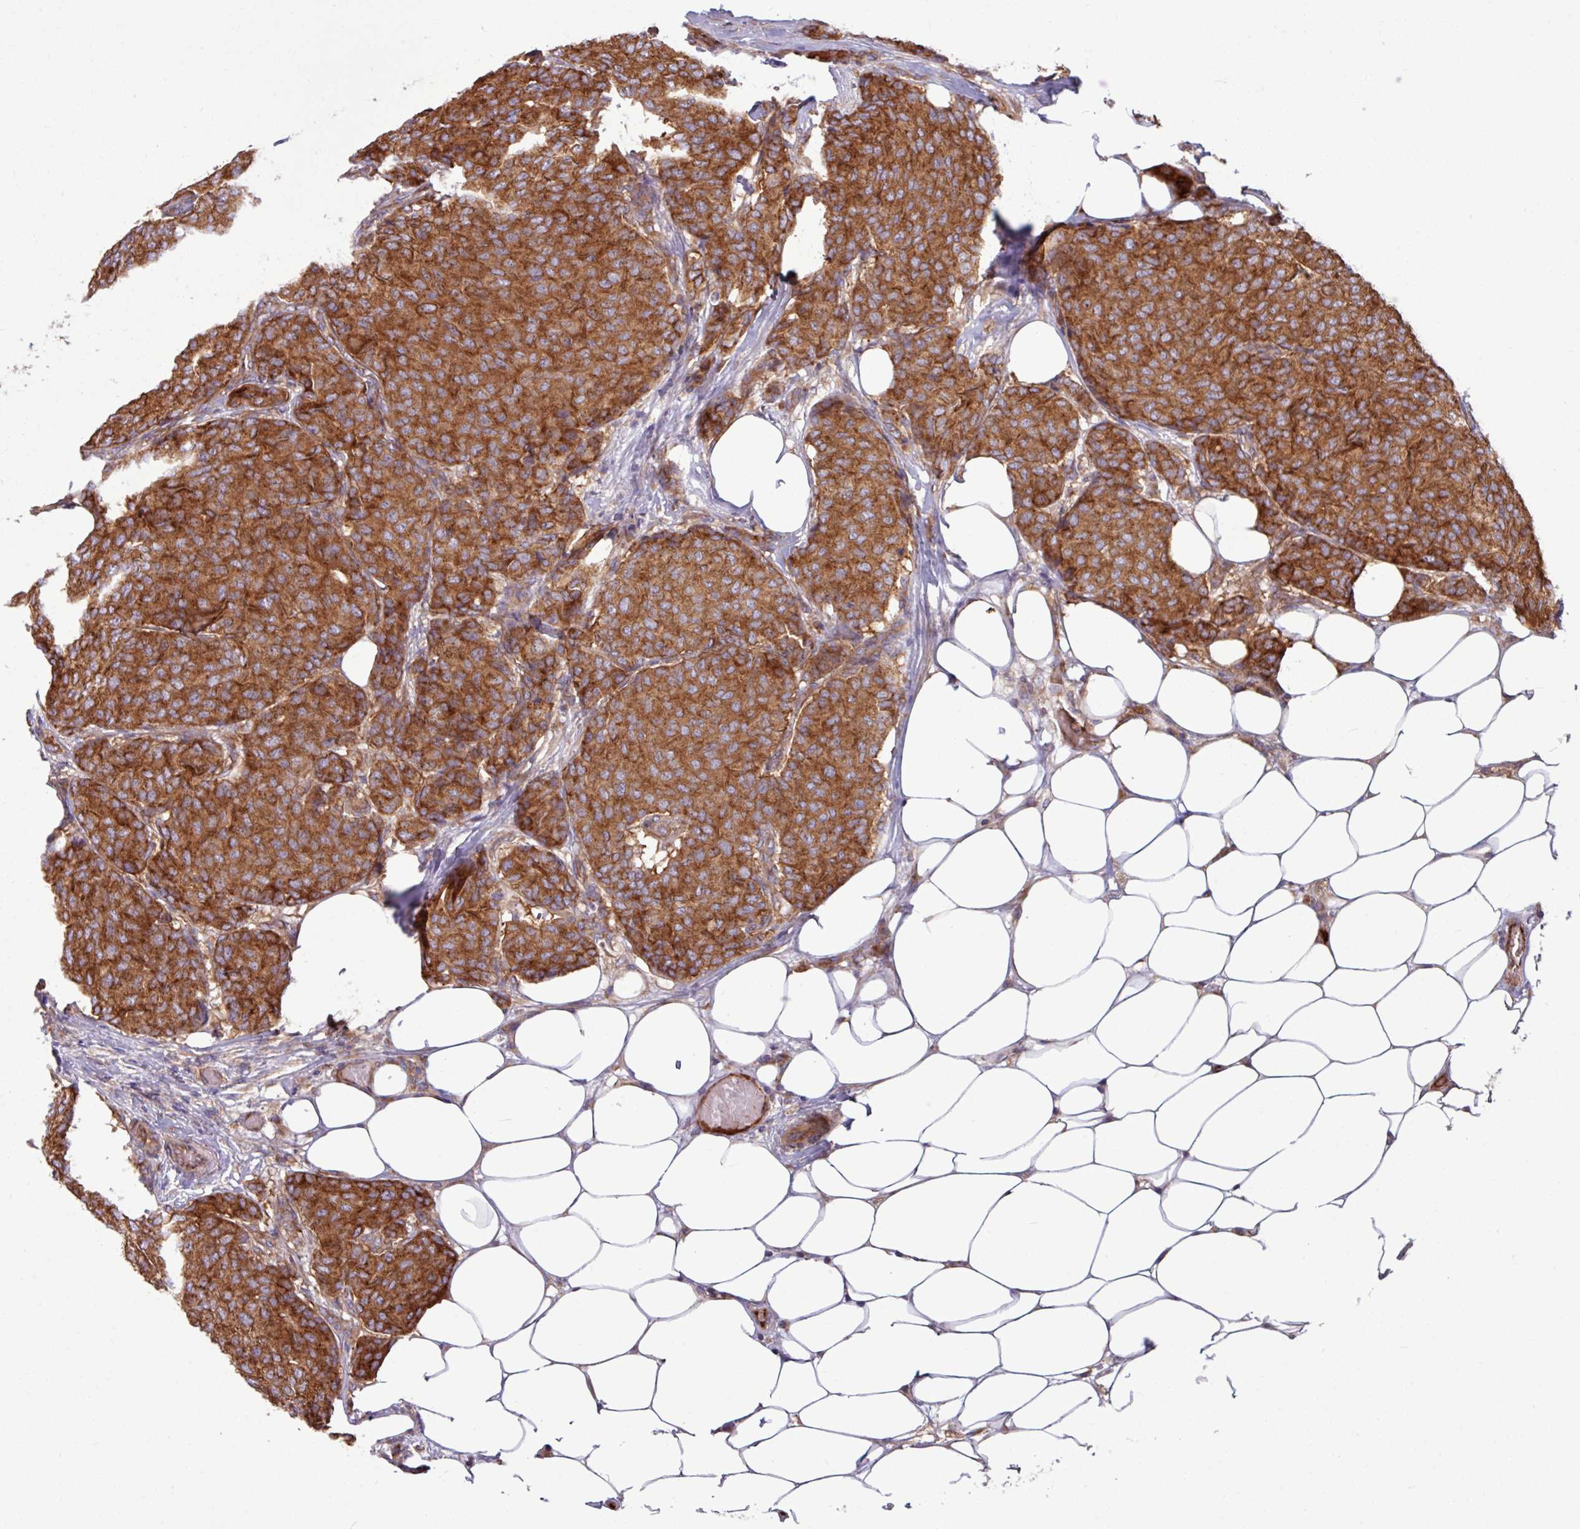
{"staining": {"intensity": "strong", "quantity": ">75%", "location": "cytoplasmic/membranous"}, "tissue": "breast cancer", "cell_type": "Tumor cells", "image_type": "cancer", "snomed": [{"axis": "morphology", "description": "Duct carcinoma"}, {"axis": "topography", "description": "Breast"}], "caption": "A high-resolution micrograph shows immunohistochemistry (IHC) staining of breast infiltrating ductal carcinoma, which demonstrates strong cytoplasmic/membranous expression in approximately >75% of tumor cells.", "gene": "LSM12", "patient": {"sex": "female", "age": 75}}